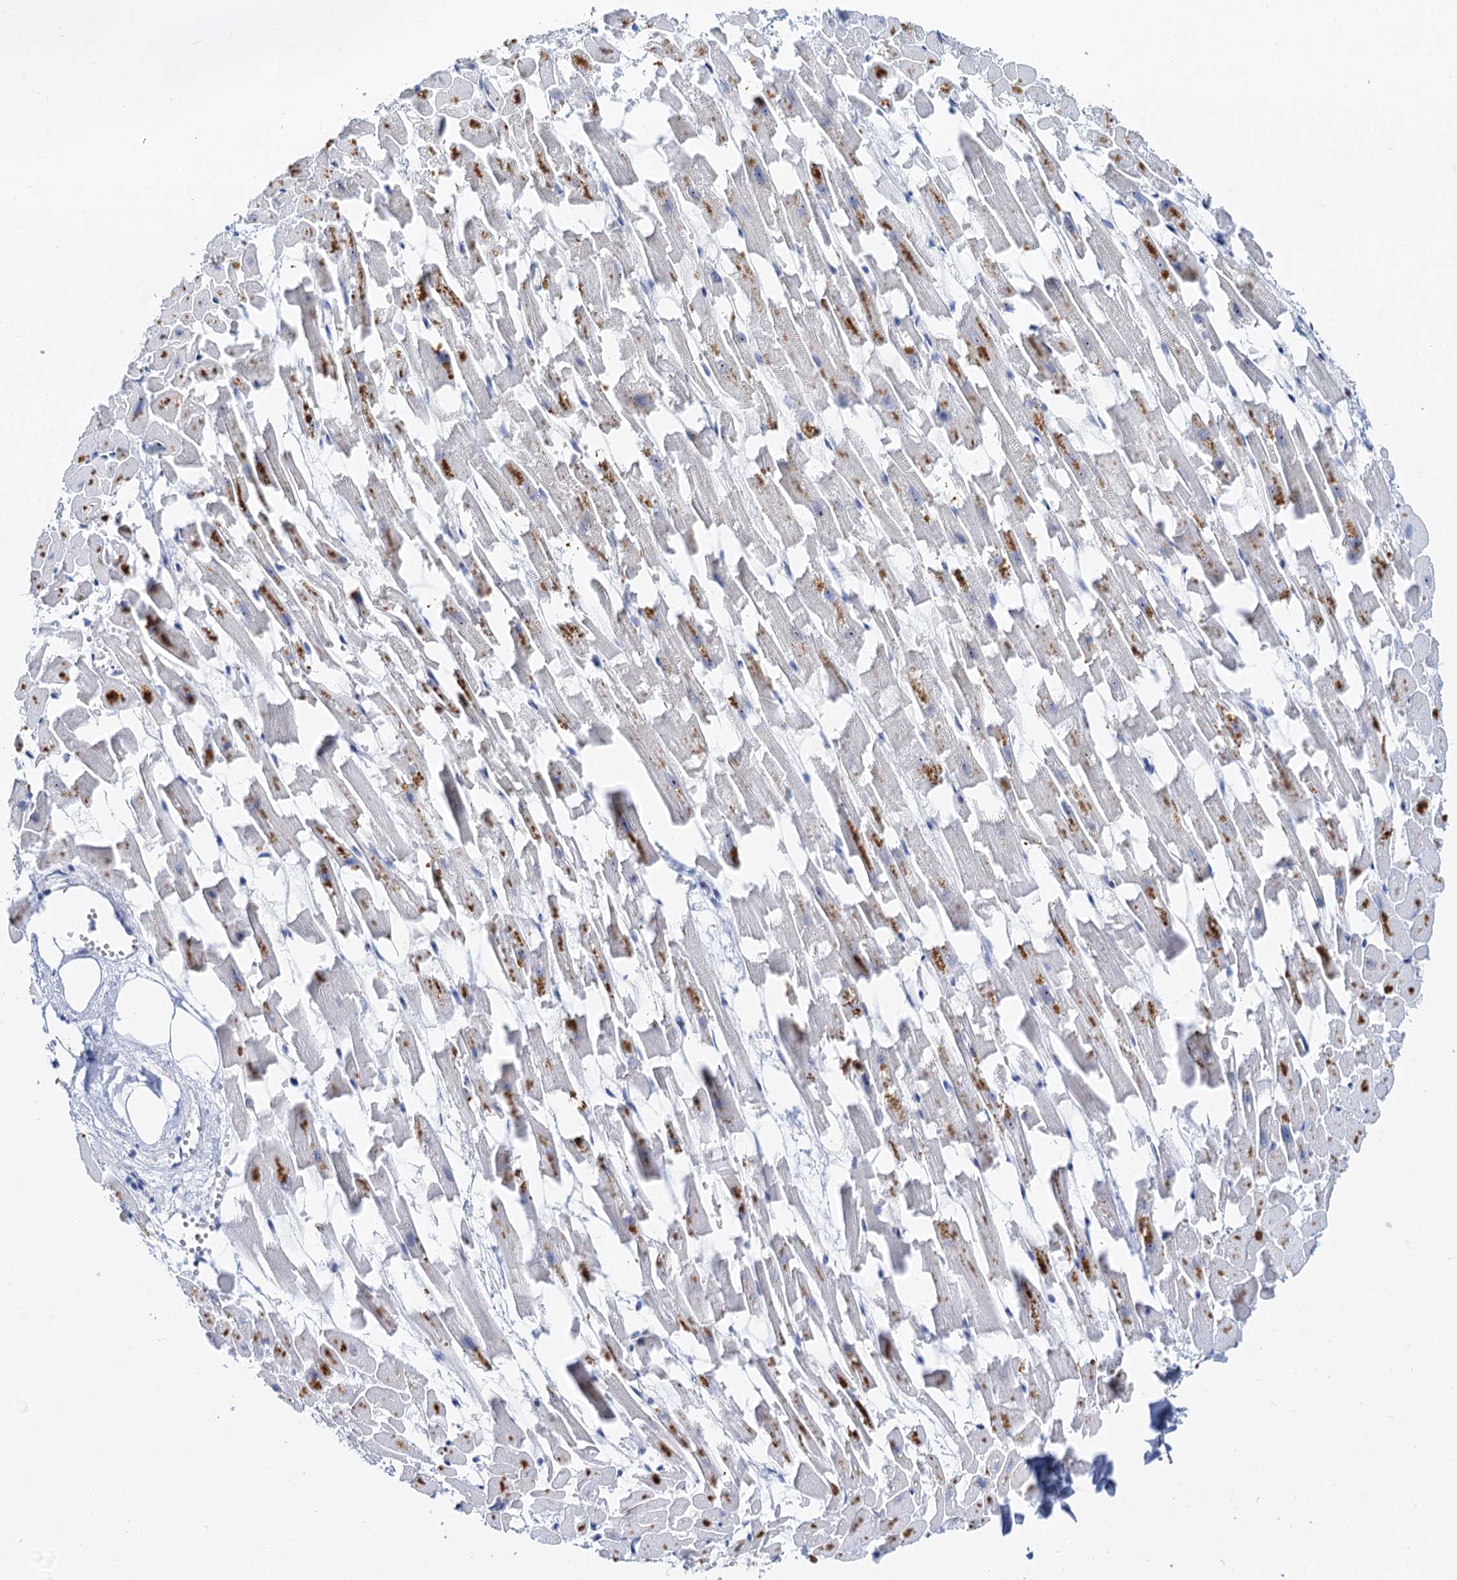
{"staining": {"intensity": "moderate", "quantity": "25%-75%", "location": "cytoplasmic/membranous"}, "tissue": "heart muscle", "cell_type": "Cardiomyocytes", "image_type": "normal", "snomed": [{"axis": "morphology", "description": "Normal tissue, NOS"}, {"axis": "topography", "description": "Heart"}], "caption": "High-power microscopy captured an immunohistochemistry histopathology image of benign heart muscle, revealing moderate cytoplasmic/membranous staining in approximately 25%-75% of cardiomyocytes. The staining was performed using DAB, with brown indicating positive protein expression. Nuclei are stained blue with hematoxylin.", "gene": "NOP2", "patient": {"sex": "female", "age": 64}}